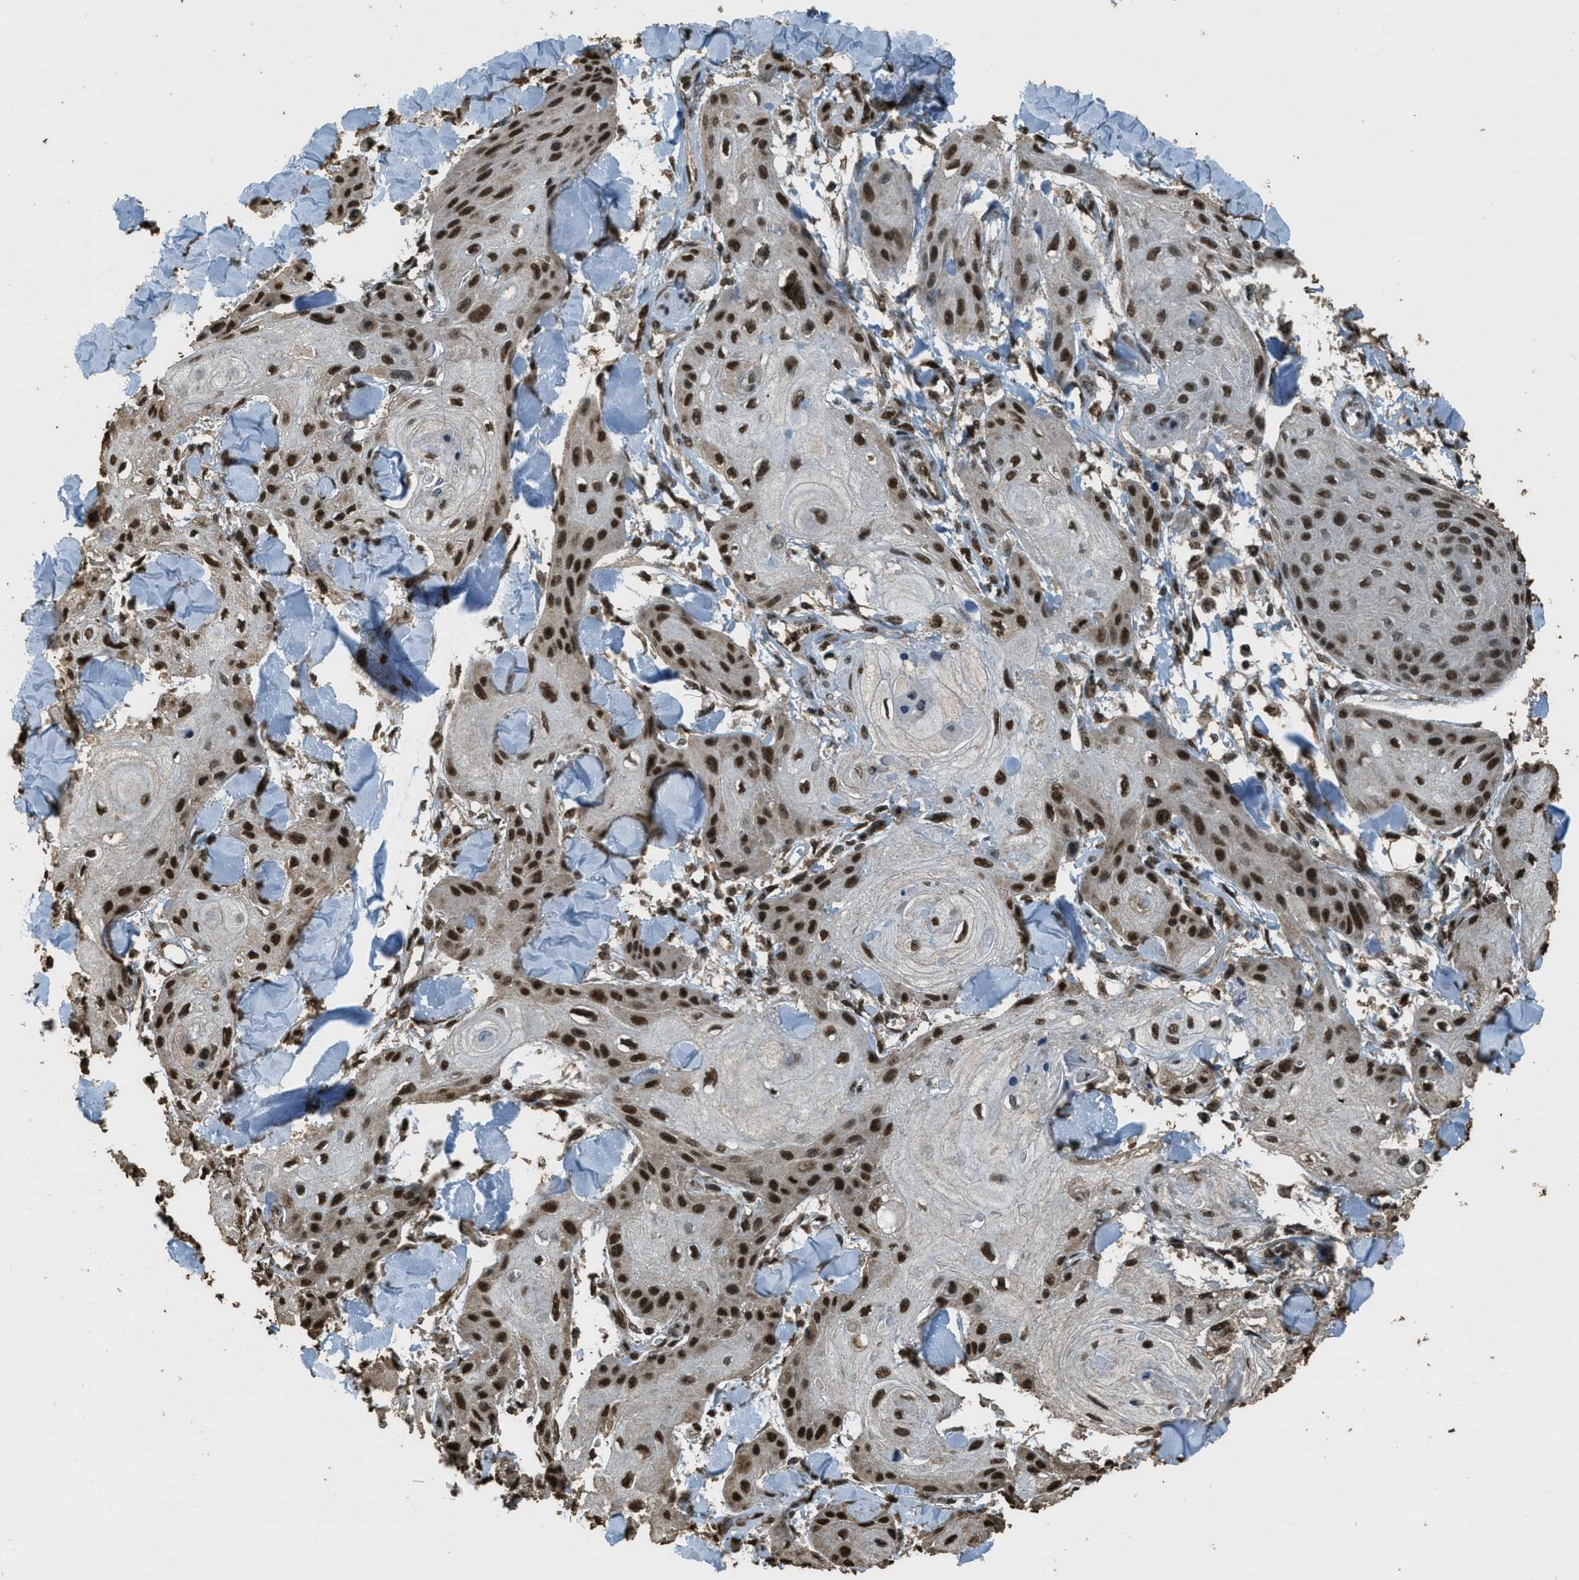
{"staining": {"intensity": "strong", "quantity": ">75%", "location": "nuclear"}, "tissue": "skin cancer", "cell_type": "Tumor cells", "image_type": "cancer", "snomed": [{"axis": "morphology", "description": "Squamous cell carcinoma, NOS"}, {"axis": "topography", "description": "Skin"}], "caption": "Immunohistochemistry of human skin squamous cell carcinoma exhibits high levels of strong nuclear positivity in approximately >75% of tumor cells.", "gene": "MYB", "patient": {"sex": "male", "age": 74}}